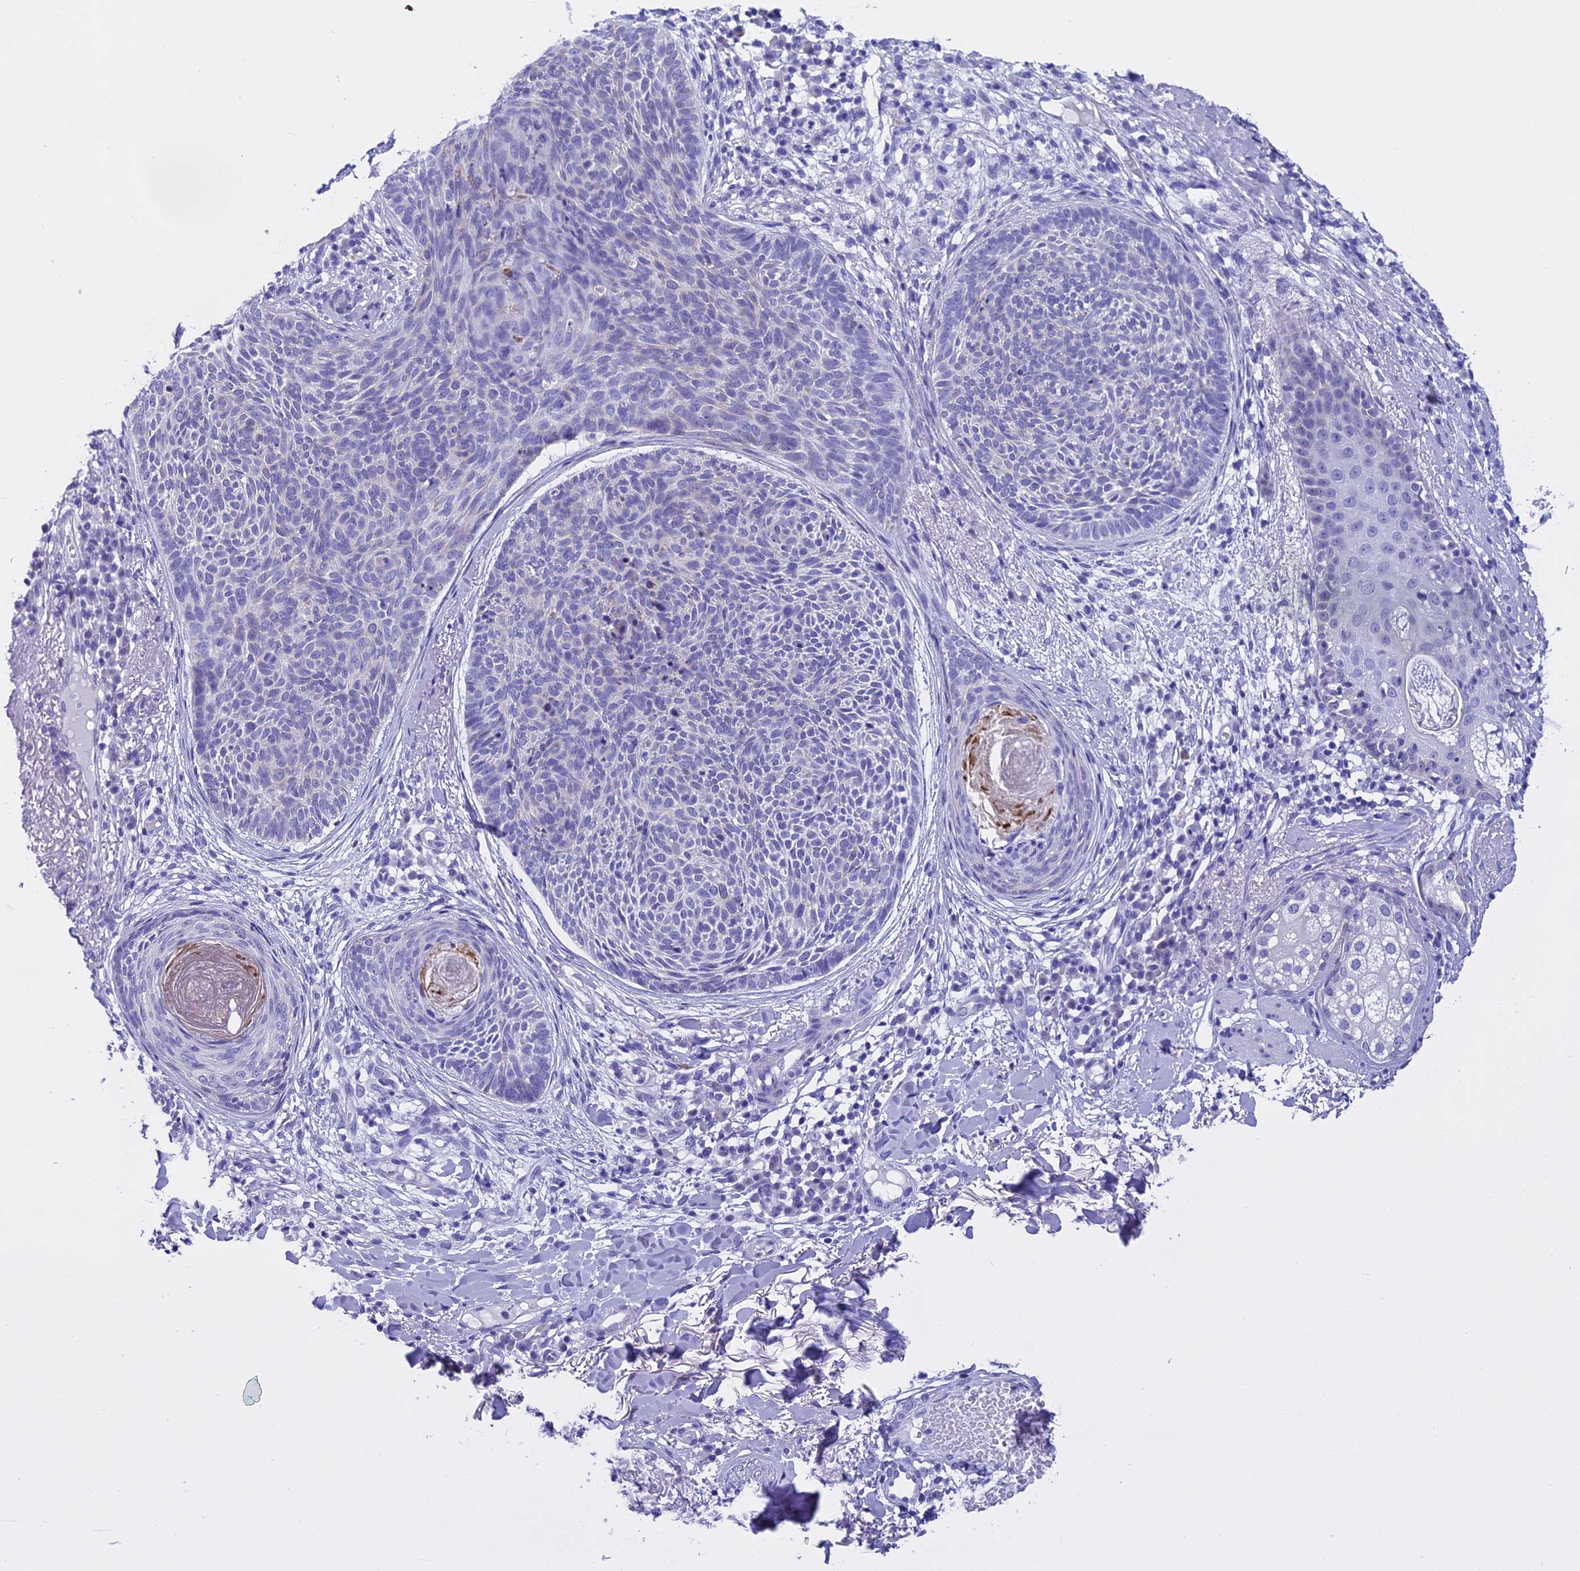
{"staining": {"intensity": "negative", "quantity": "none", "location": "none"}, "tissue": "skin cancer", "cell_type": "Tumor cells", "image_type": "cancer", "snomed": [{"axis": "morphology", "description": "Basal cell carcinoma"}, {"axis": "topography", "description": "Skin"}], "caption": "Immunohistochemistry (IHC) image of neoplastic tissue: human basal cell carcinoma (skin) stained with DAB (3,3'-diaminobenzidine) demonstrates no significant protein expression in tumor cells.", "gene": "KCTD14", "patient": {"sex": "male", "age": 85}}